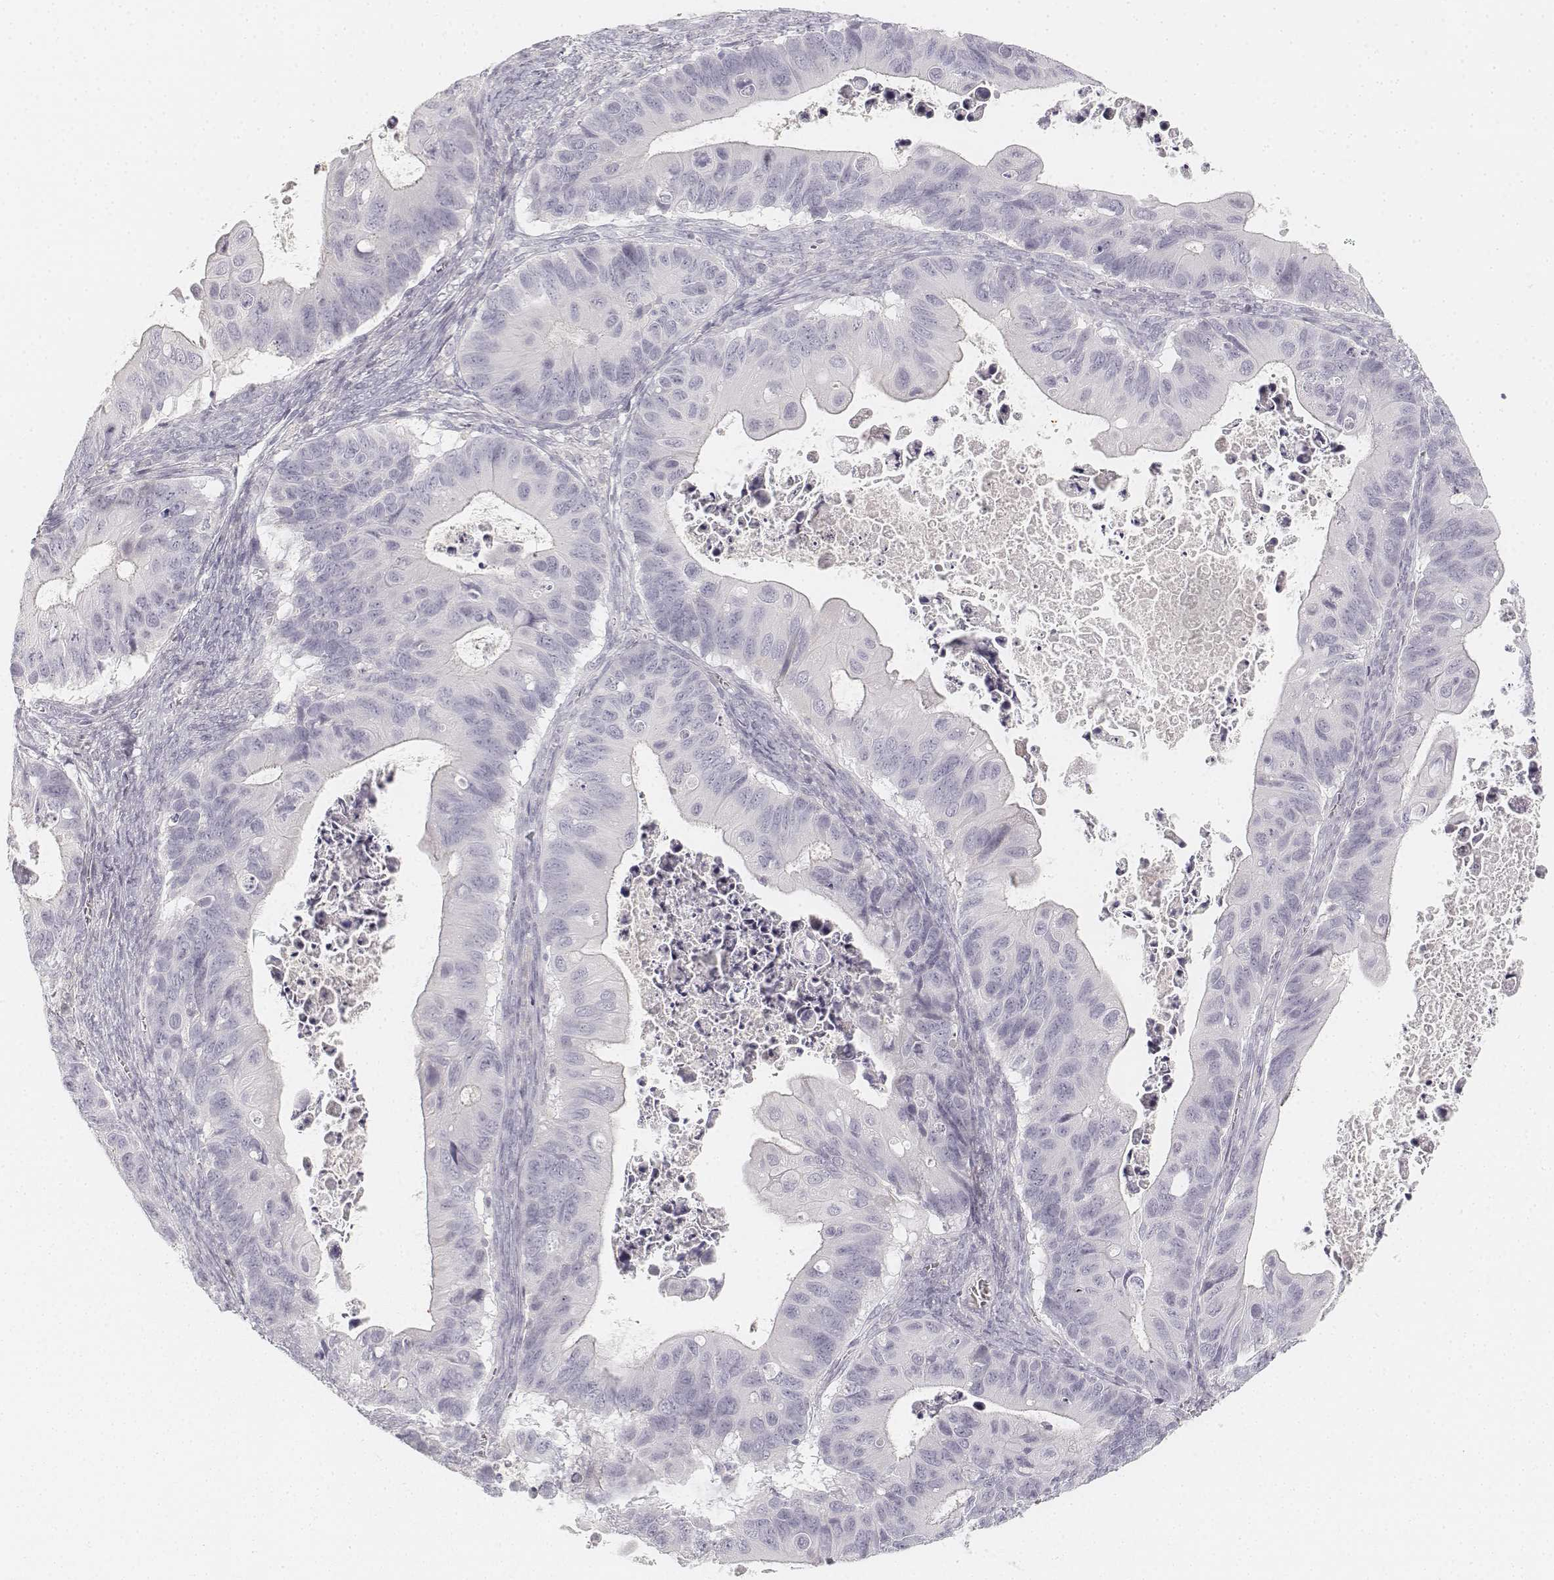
{"staining": {"intensity": "negative", "quantity": "none", "location": "none"}, "tissue": "ovarian cancer", "cell_type": "Tumor cells", "image_type": "cancer", "snomed": [{"axis": "morphology", "description": "Cystadenocarcinoma, mucinous, NOS"}, {"axis": "topography", "description": "Ovary"}], "caption": "Ovarian mucinous cystadenocarcinoma was stained to show a protein in brown. There is no significant staining in tumor cells. (DAB (3,3'-diaminobenzidine) IHC visualized using brightfield microscopy, high magnification).", "gene": "DSG4", "patient": {"sex": "female", "age": 64}}